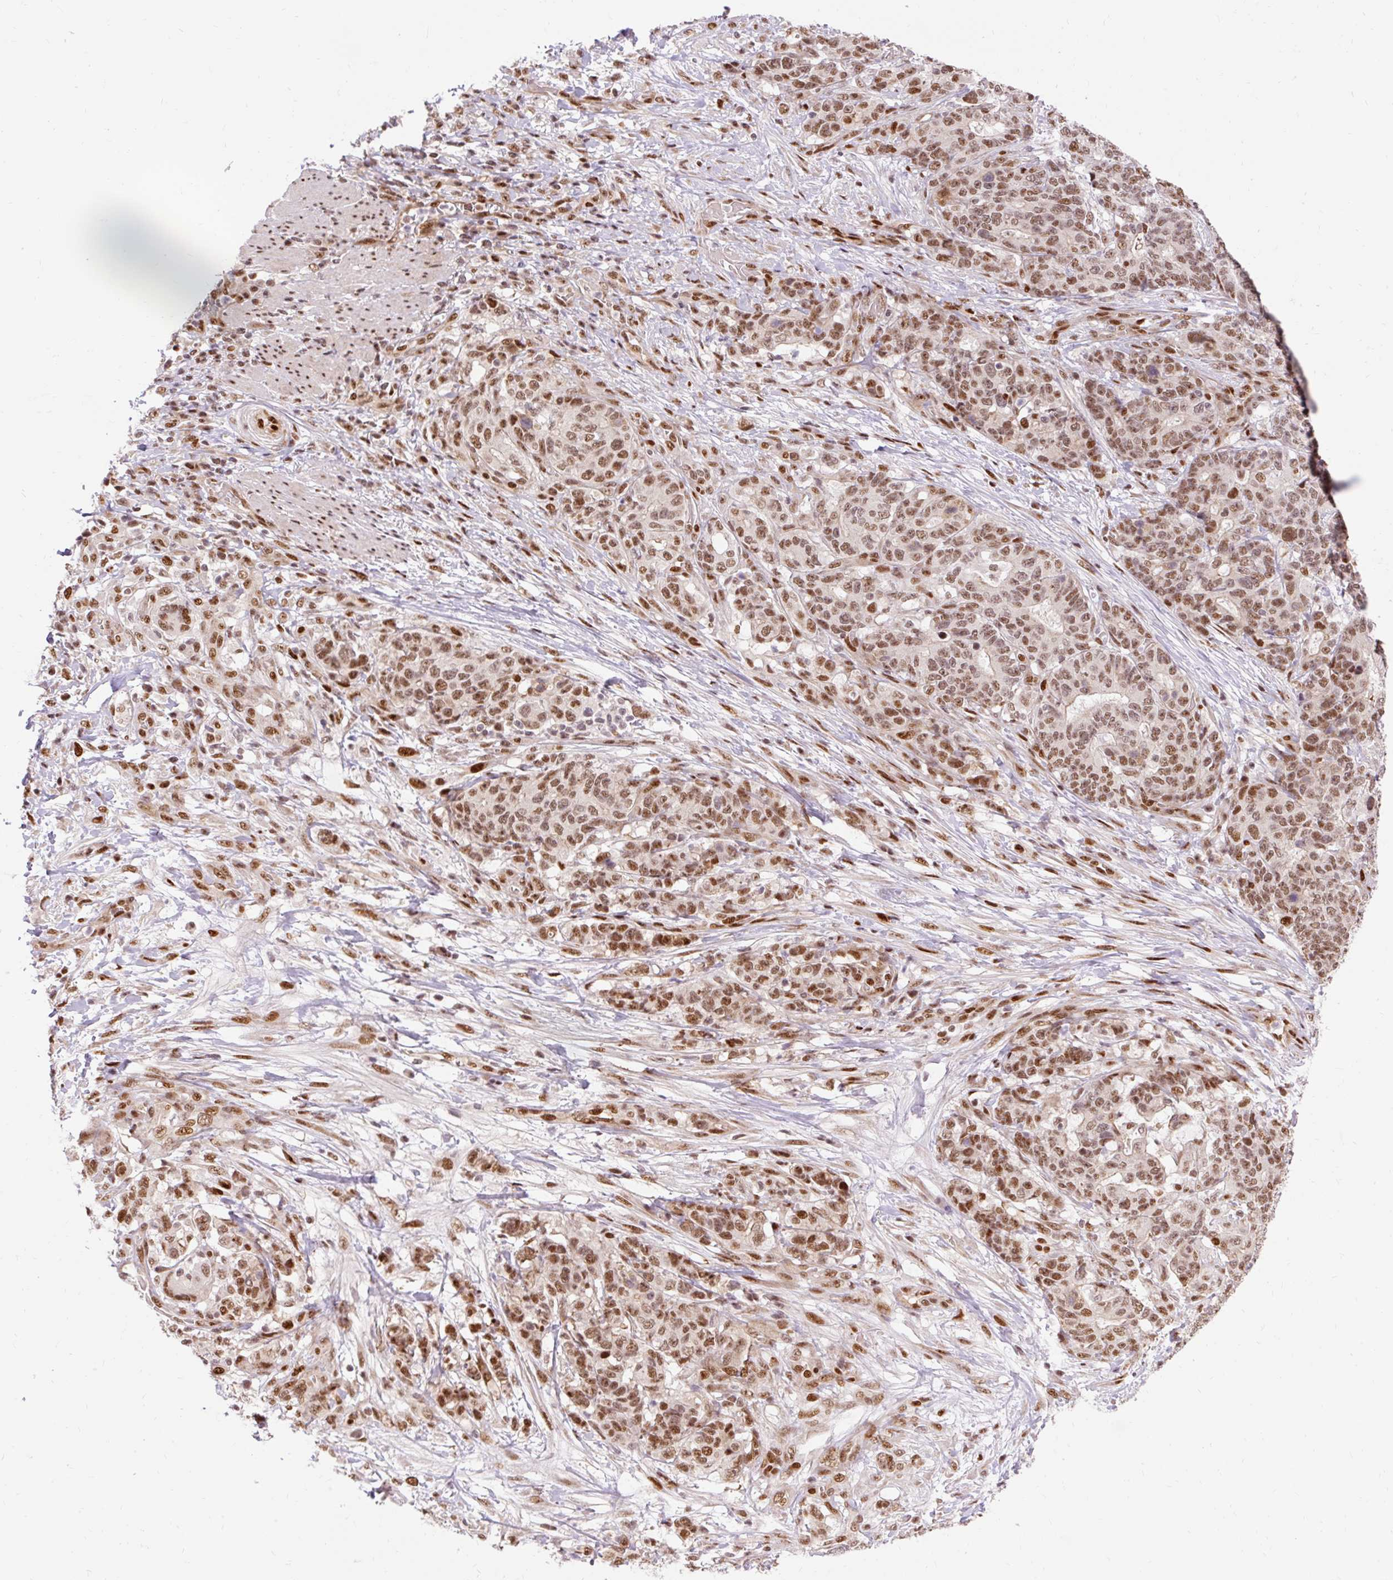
{"staining": {"intensity": "moderate", "quantity": ">75%", "location": "nuclear"}, "tissue": "stomach cancer", "cell_type": "Tumor cells", "image_type": "cancer", "snomed": [{"axis": "morphology", "description": "Normal tissue, NOS"}, {"axis": "morphology", "description": "Adenocarcinoma, NOS"}, {"axis": "topography", "description": "Stomach"}], "caption": "Stomach adenocarcinoma tissue demonstrates moderate nuclear positivity in about >75% of tumor cells, visualized by immunohistochemistry. (DAB = brown stain, brightfield microscopy at high magnification).", "gene": "MECOM", "patient": {"sex": "female", "age": 64}}